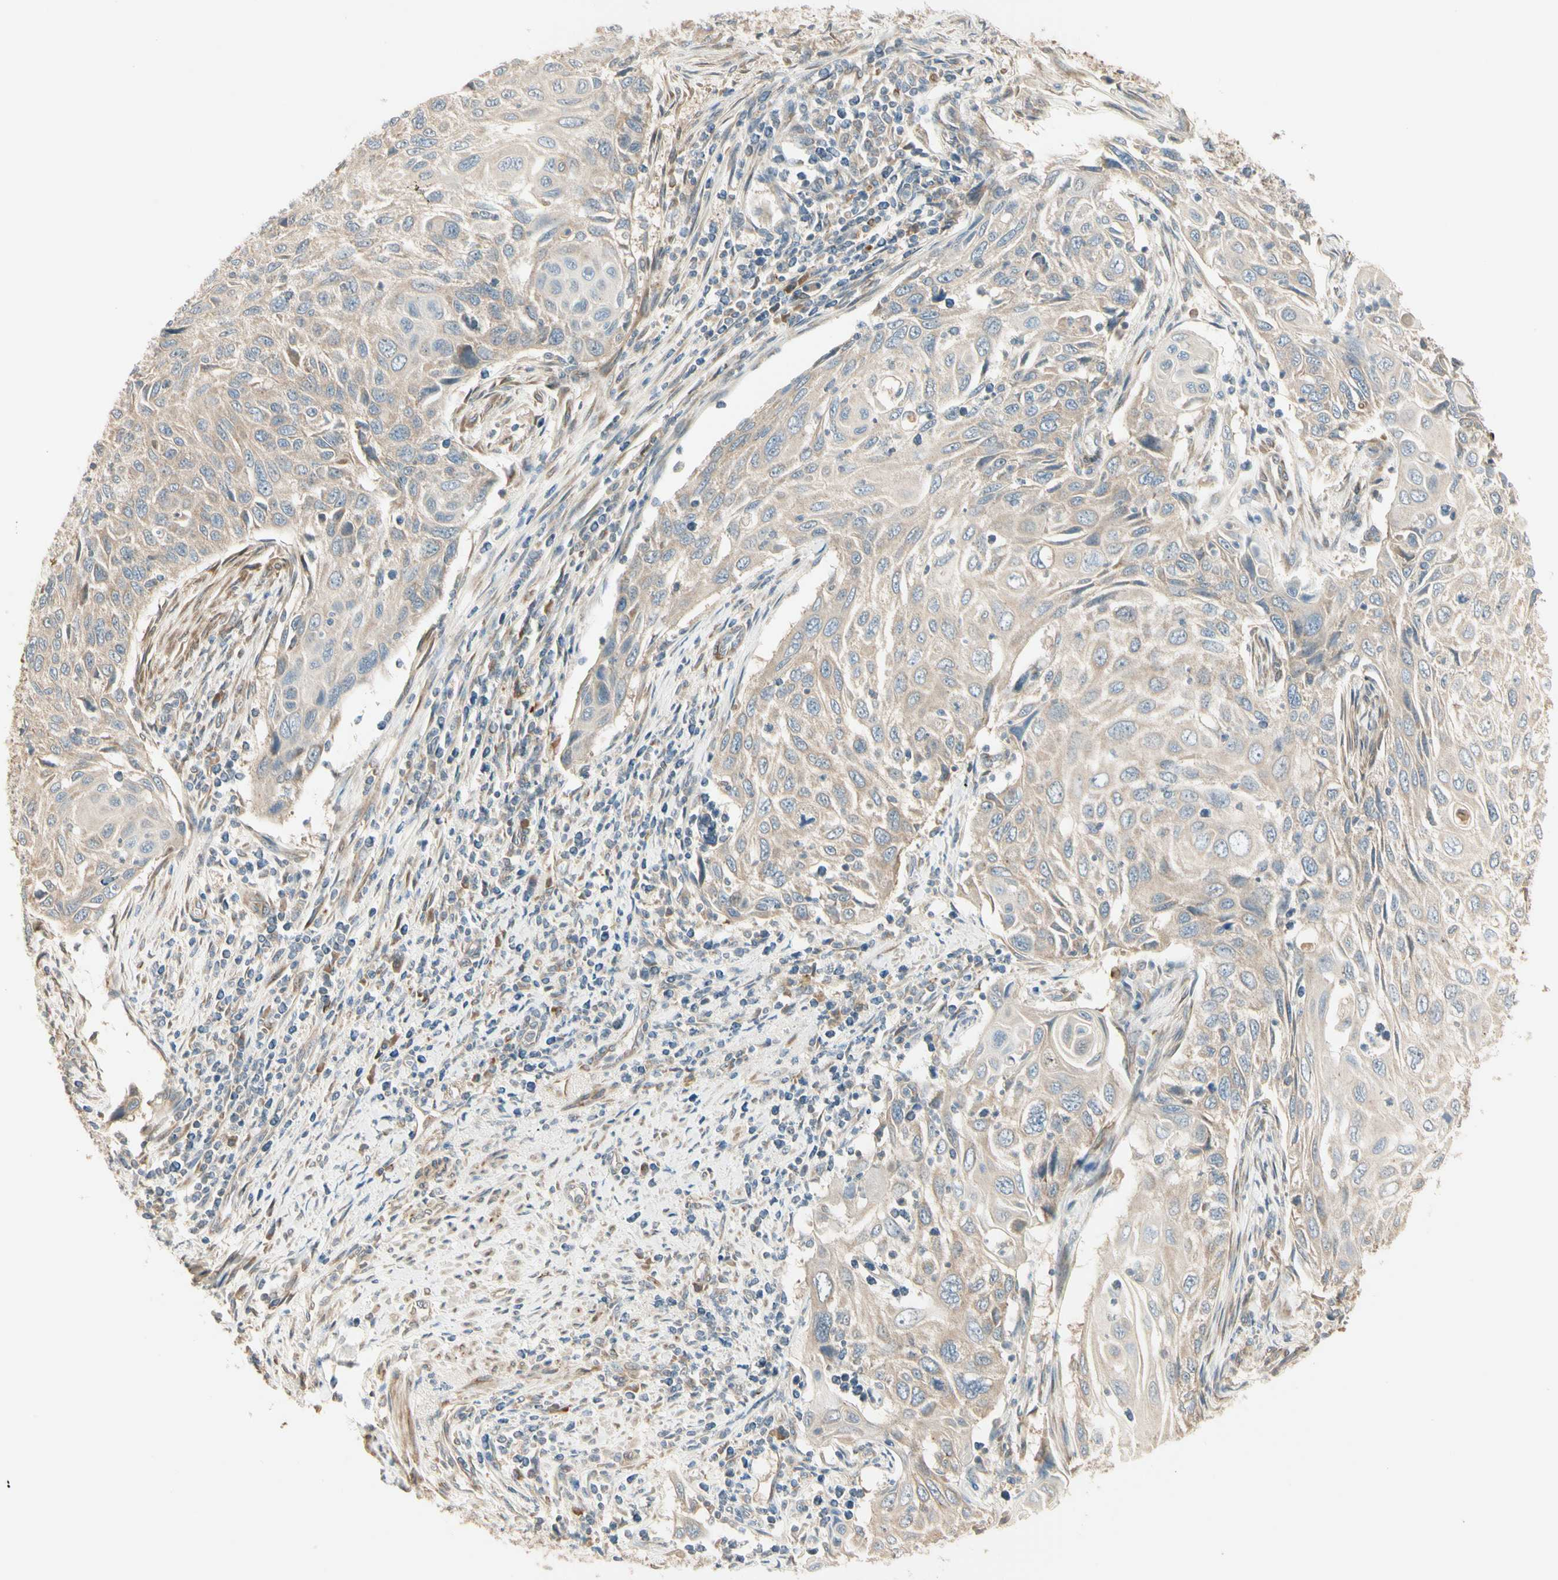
{"staining": {"intensity": "weak", "quantity": ">75%", "location": "cytoplasmic/membranous"}, "tissue": "cervical cancer", "cell_type": "Tumor cells", "image_type": "cancer", "snomed": [{"axis": "morphology", "description": "Squamous cell carcinoma, NOS"}, {"axis": "topography", "description": "Cervix"}], "caption": "Immunohistochemistry (IHC) (DAB (3,3'-diaminobenzidine)) staining of cervical squamous cell carcinoma displays weak cytoplasmic/membranous protein expression in approximately >75% of tumor cells.", "gene": "IRAG1", "patient": {"sex": "female", "age": 70}}